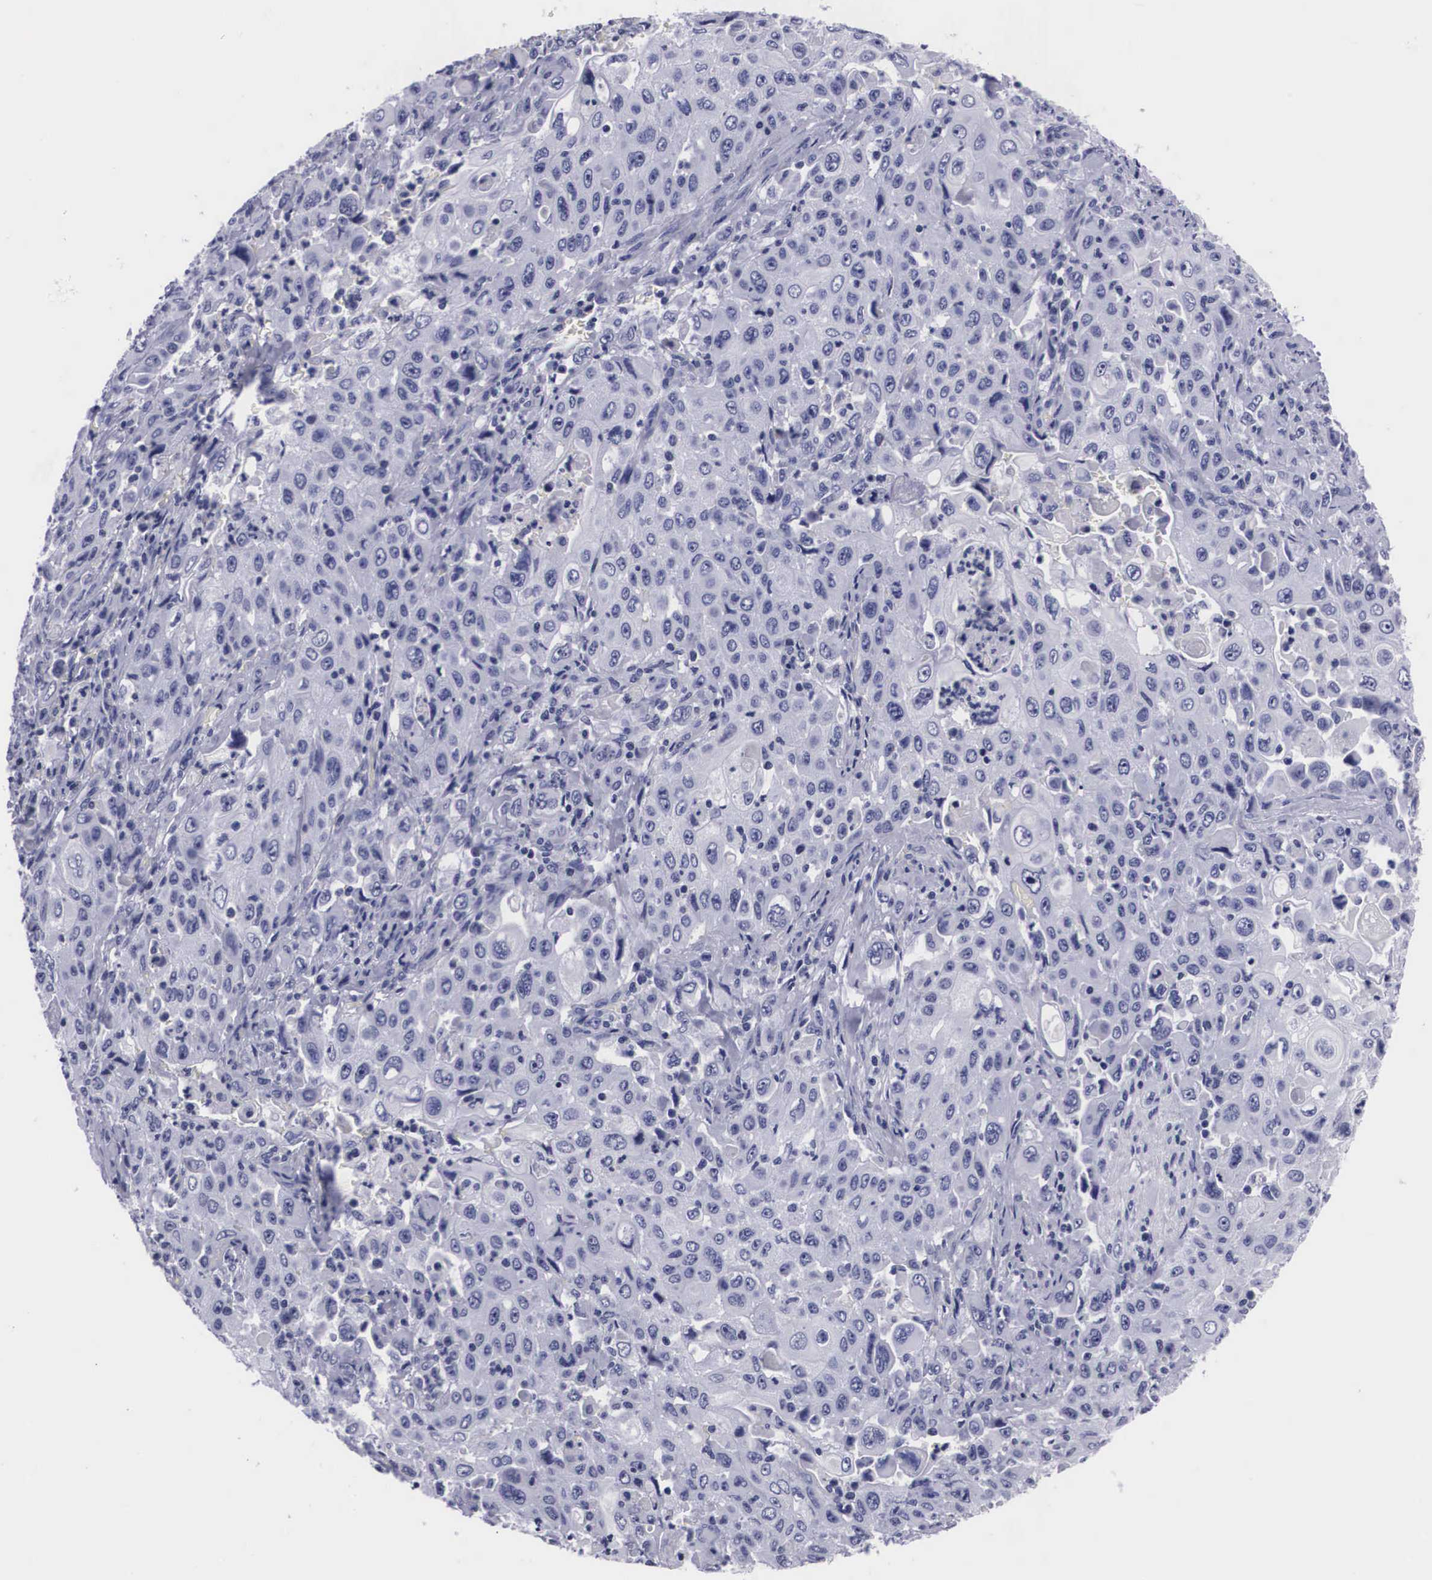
{"staining": {"intensity": "negative", "quantity": "none", "location": "none"}, "tissue": "pancreatic cancer", "cell_type": "Tumor cells", "image_type": "cancer", "snomed": [{"axis": "morphology", "description": "Adenocarcinoma, NOS"}, {"axis": "topography", "description": "Pancreas"}], "caption": "DAB immunohistochemical staining of adenocarcinoma (pancreatic) shows no significant staining in tumor cells.", "gene": "C22orf31", "patient": {"sex": "male", "age": 70}}